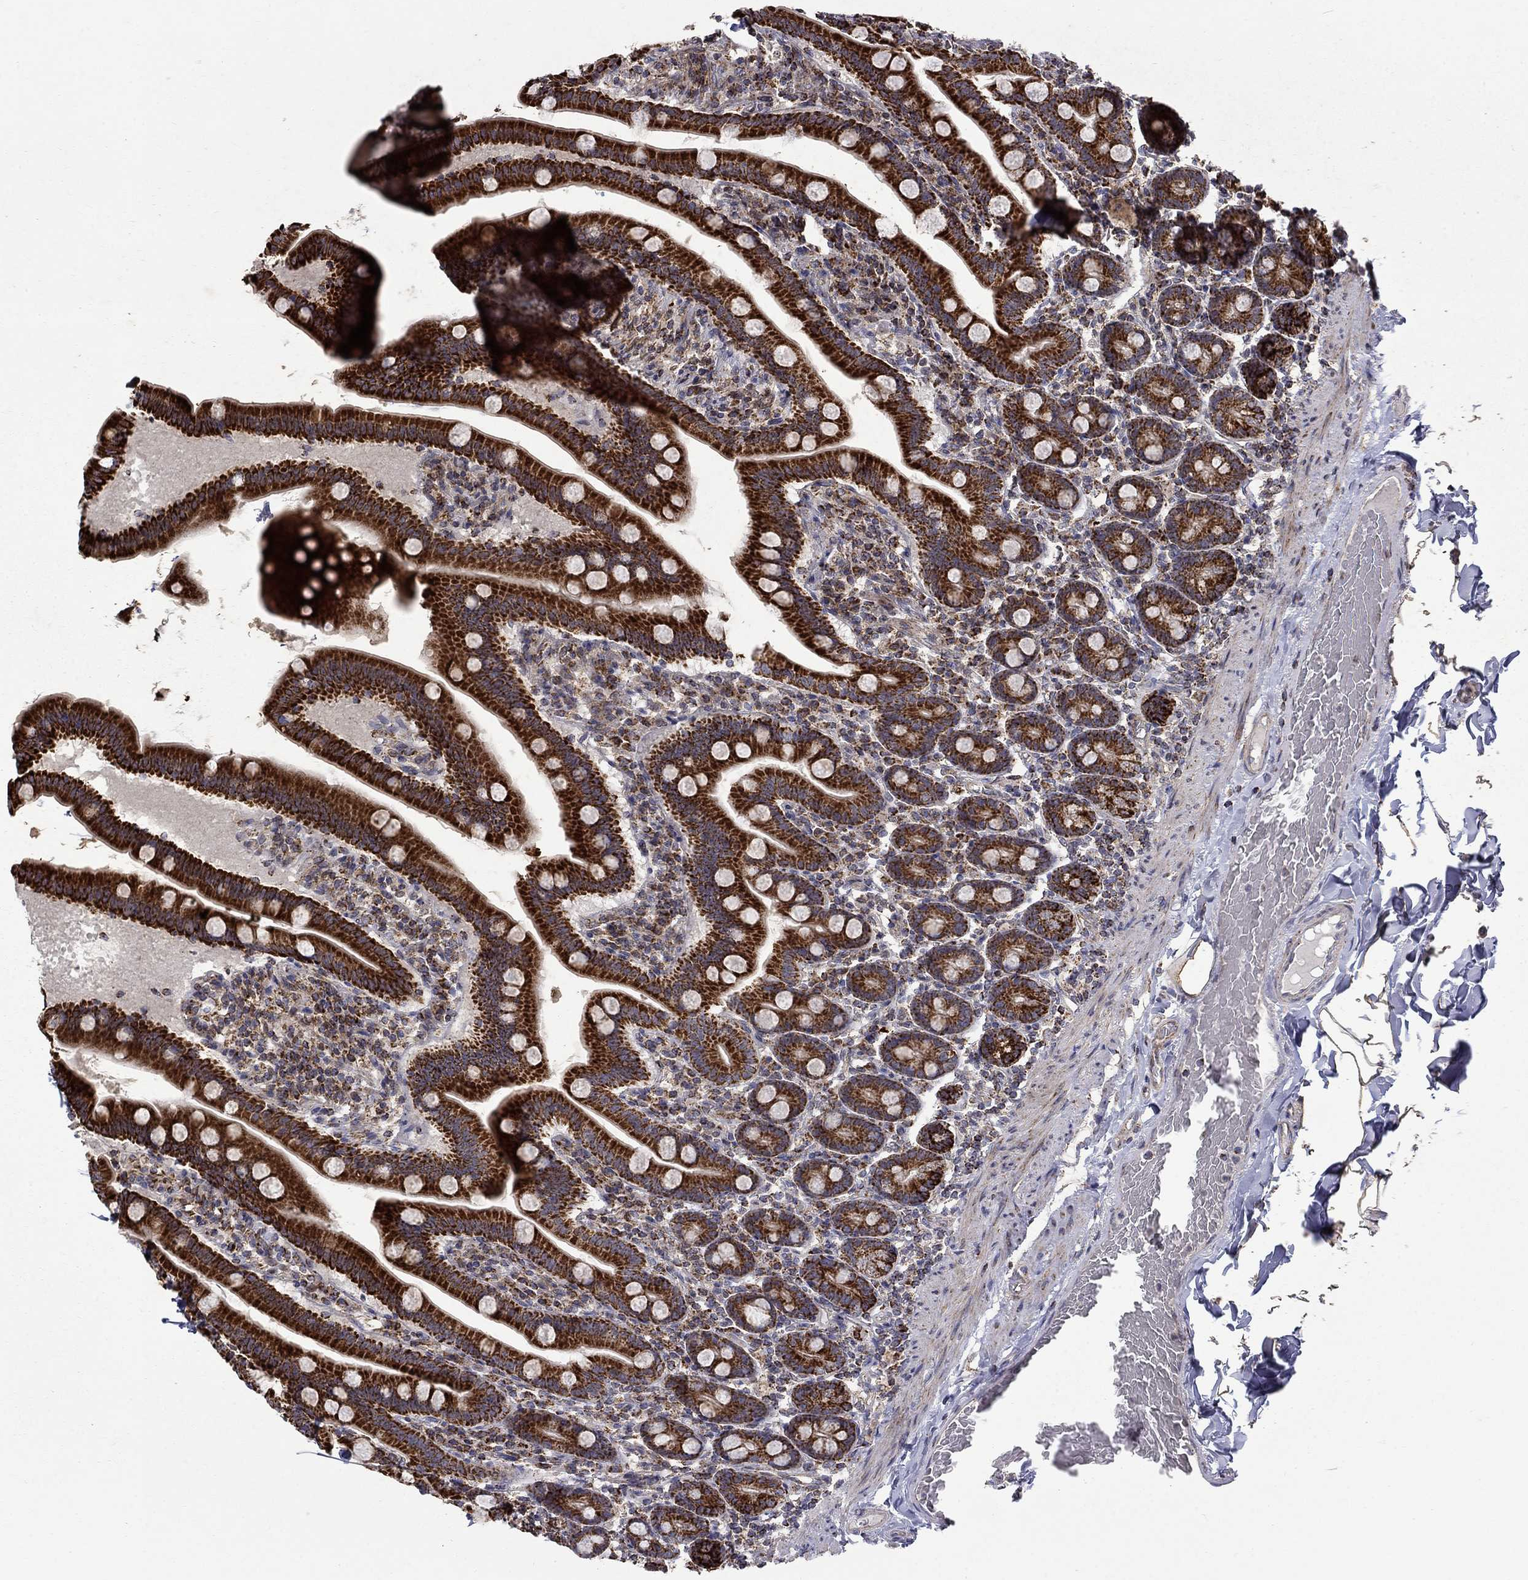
{"staining": {"intensity": "strong", "quantity": ">75%", "location": "cytoplasmic/membranous"}, "tissue": "small intestine", "cell_type": "Glandular cells", "image_type": "normal", "snomed": [{"axis": "morphology", "description": "Normal tissue, NOS"}, {"axis": "topography", "description": "Small intestine"}], "caption": "The image reveals staining of normal small intestine, revealing strong cytoplasmic/membranous protein positivity (brown color) within glandular cells. The staining was performed using DAB (3,3'-diaminobenzidine) to visualize the protein expression in brown, while the nuclei were stained in blue with hematoxylin (Magnification: 20x).", "gene": "PCBP3", "patient": {"sex": "male", "age": 66}}